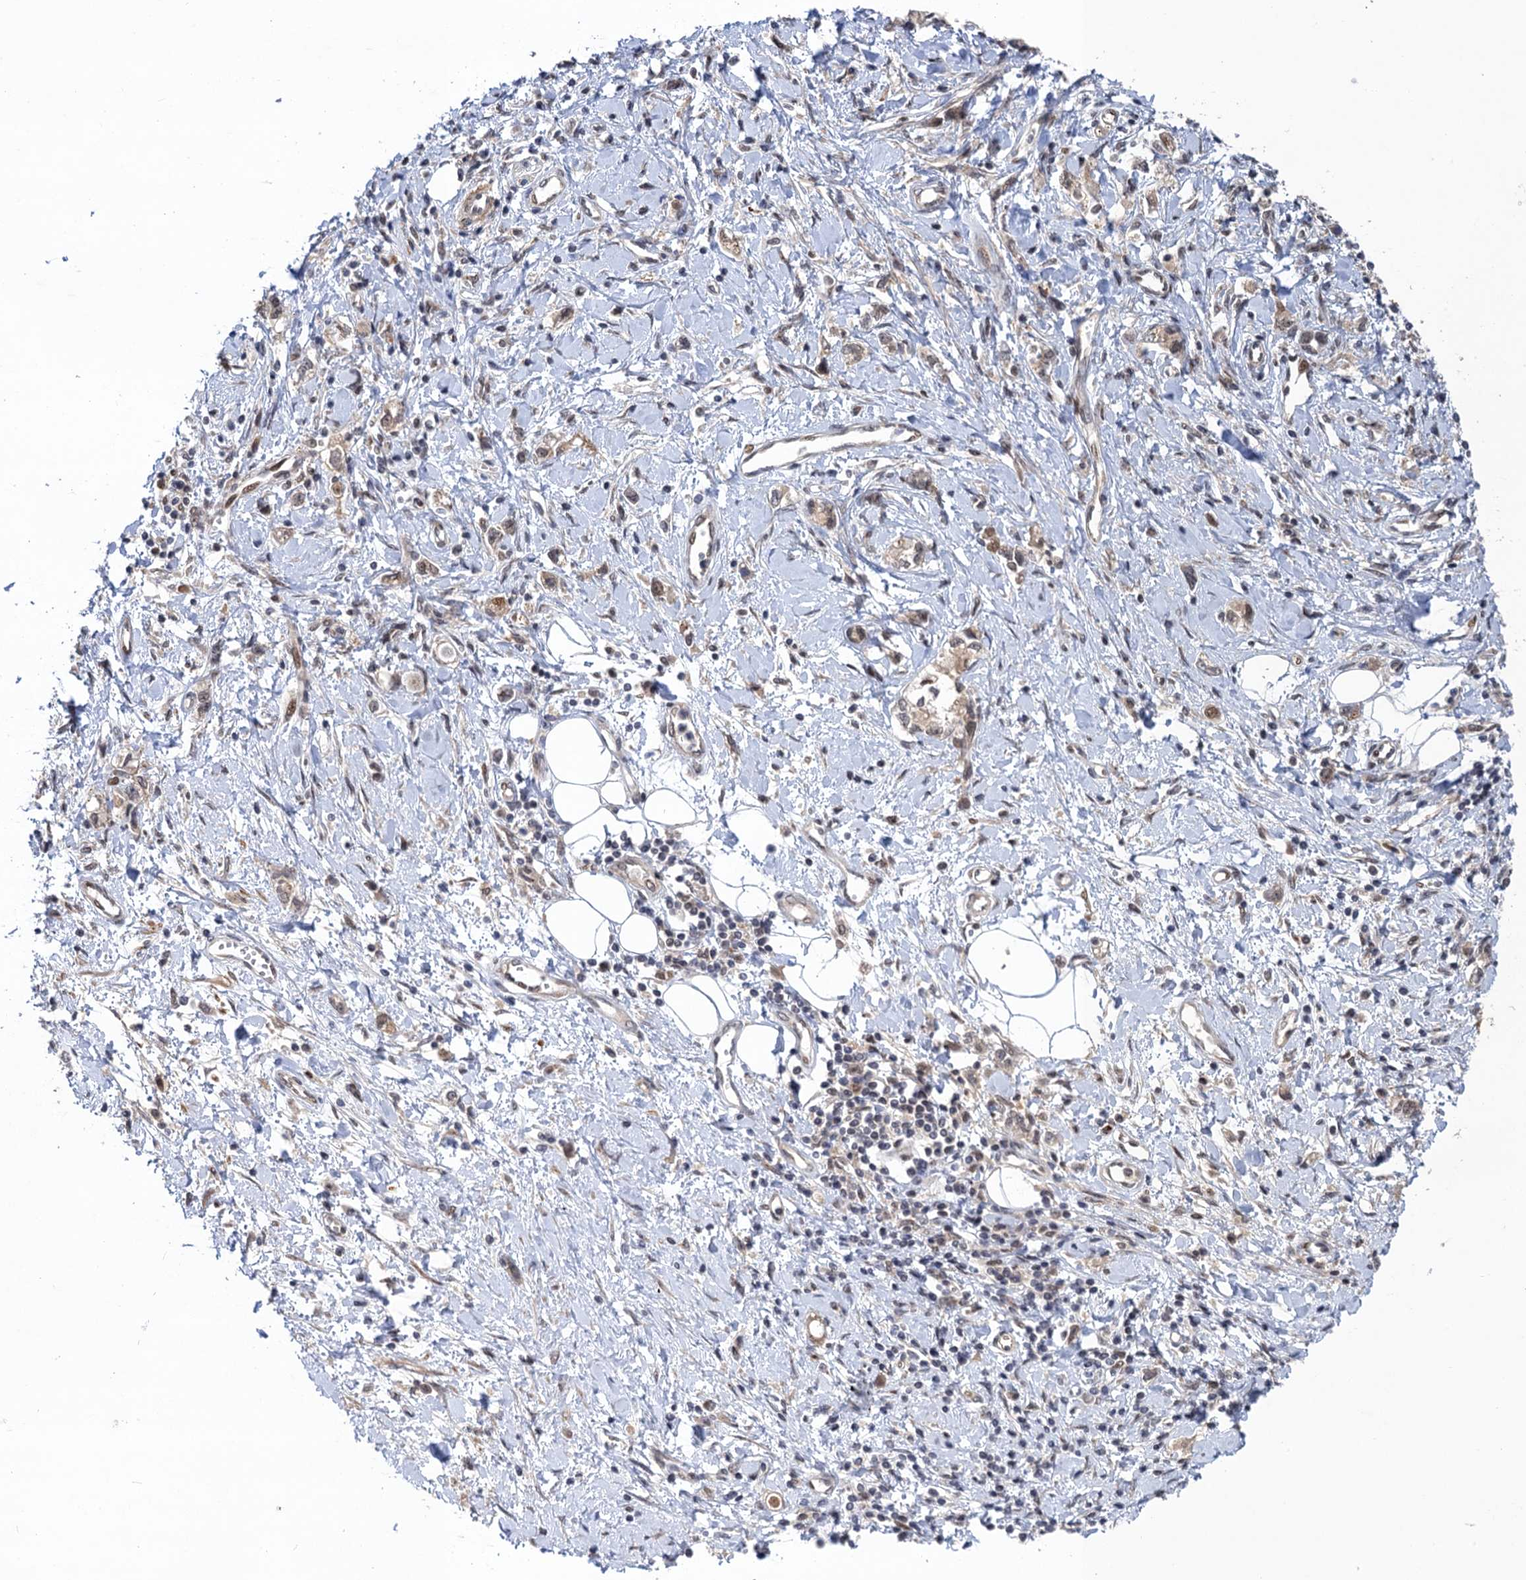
{"staining": {"intensity": "weak", "quantity": "25%-75%", "location": "cytoplasmic/membranous,nuclear"}, "tissue": "stomach cancer", "cell_type": "Tumor cells", "image_type": "cancer", "snomed": [{"axis": "morphology", "description": "Adenocarcinoma, NOS"}, {"axis": "topography", "description": "Stomach"}], "caption": "Human stomach cancer (adenocarcinoma) stained with a protein marker shows weak staining in tumor cells.", "gene": "NEK8", "patient": {"sex": "female", "age": 76}}